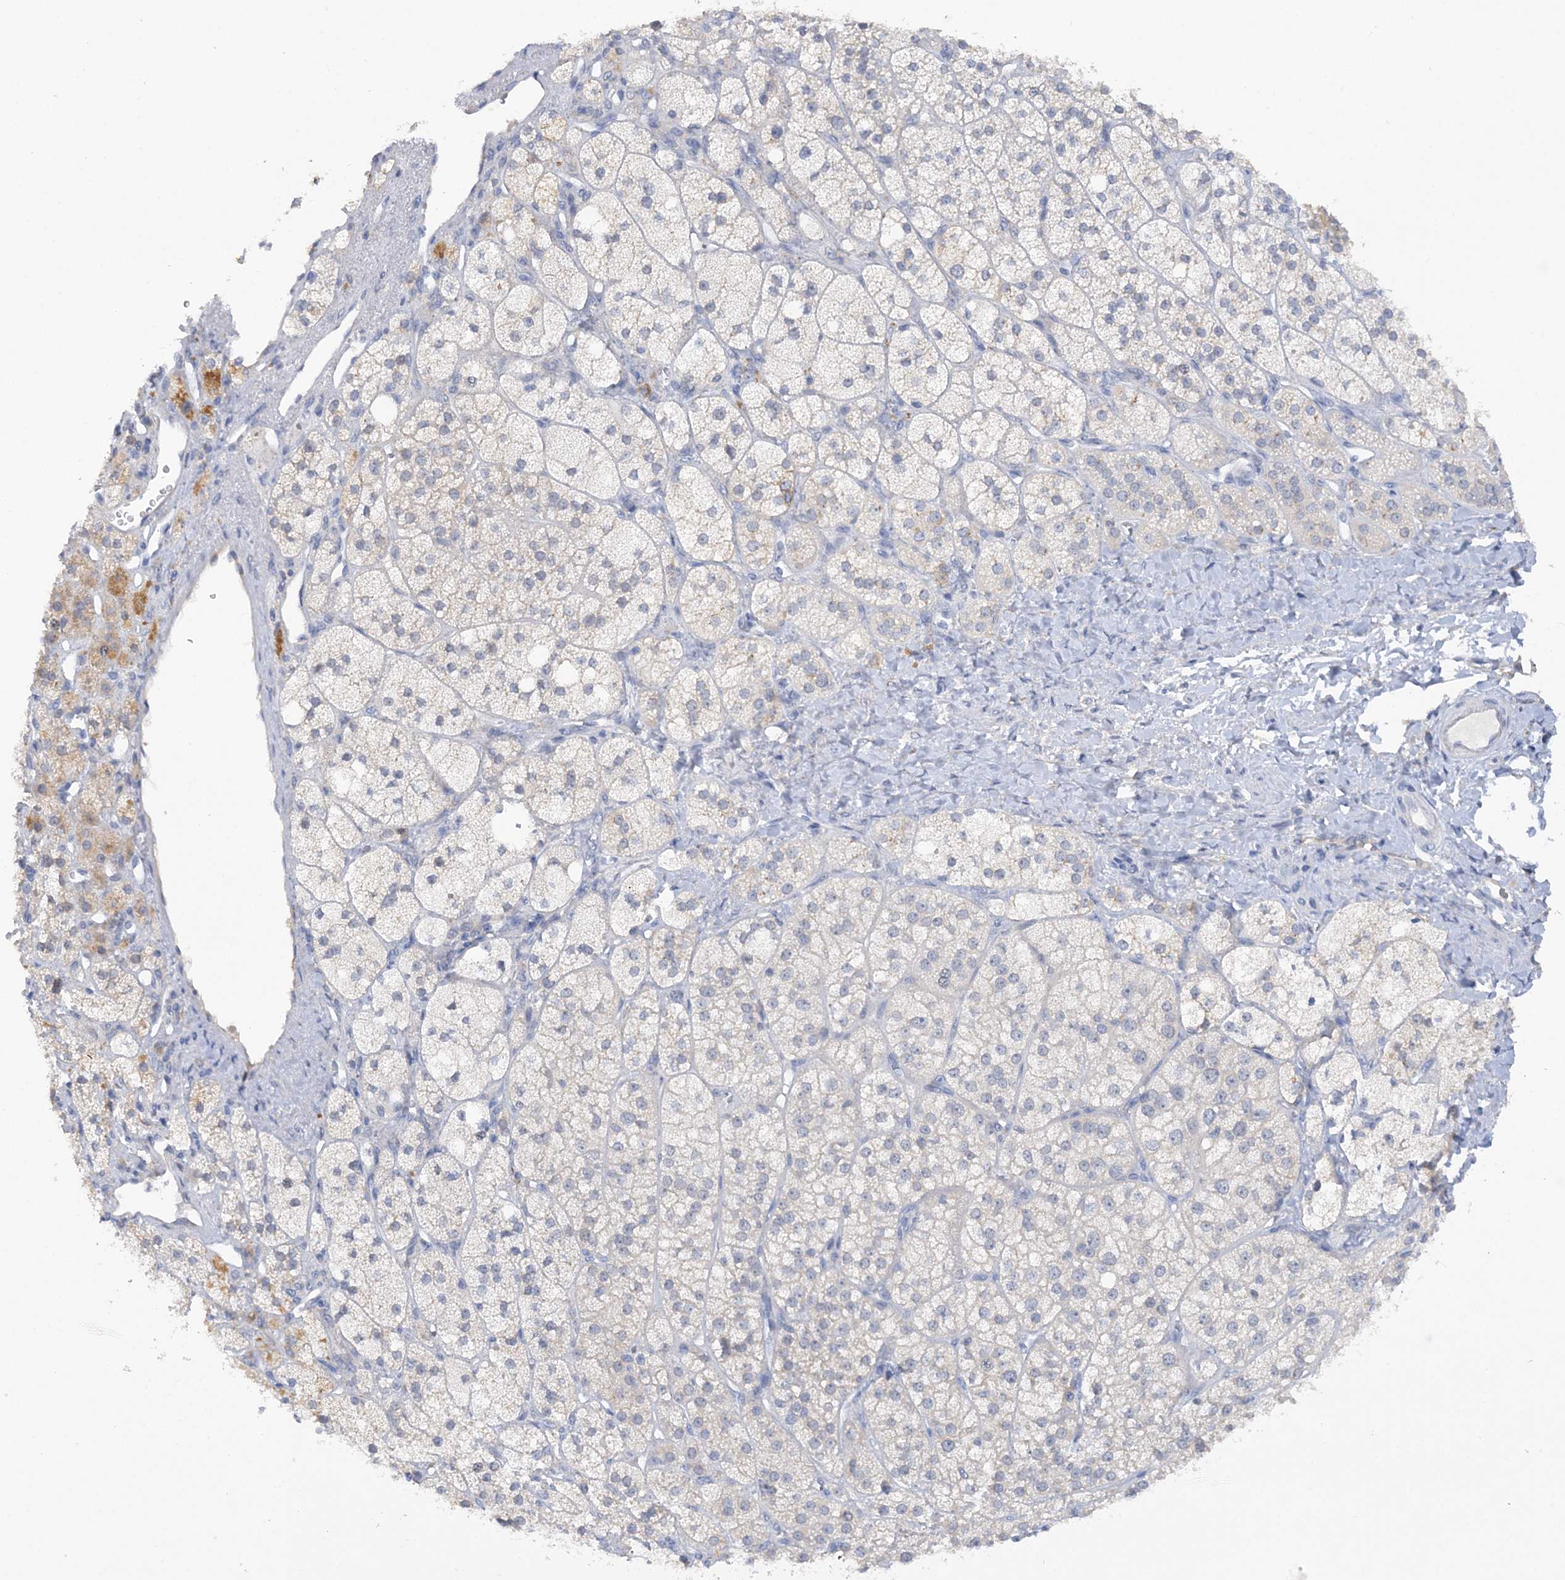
{"staining": {"intensity": "moderate", "quantity": "<25%", "location": "cytoplasmic/membranous"}, "tissue": "adrenal gland", "cell_type": "Glandular cells", "image_type": "normal", "snomed": [{"axis": "morphology", "description": "Normal tissue, NOS"}, {"axis": "topography", "description": "Adrenal gland"}], "caption": "A brown stain shows moderate cytoplasmic/membranous expression of a protein in glandular cells of benign adrenal gland. (brown staining indicates protein expression, while blue staining denotes nuclei).", "gene": "RPEL1", "patient": {"sex": "male", "age": 61}}